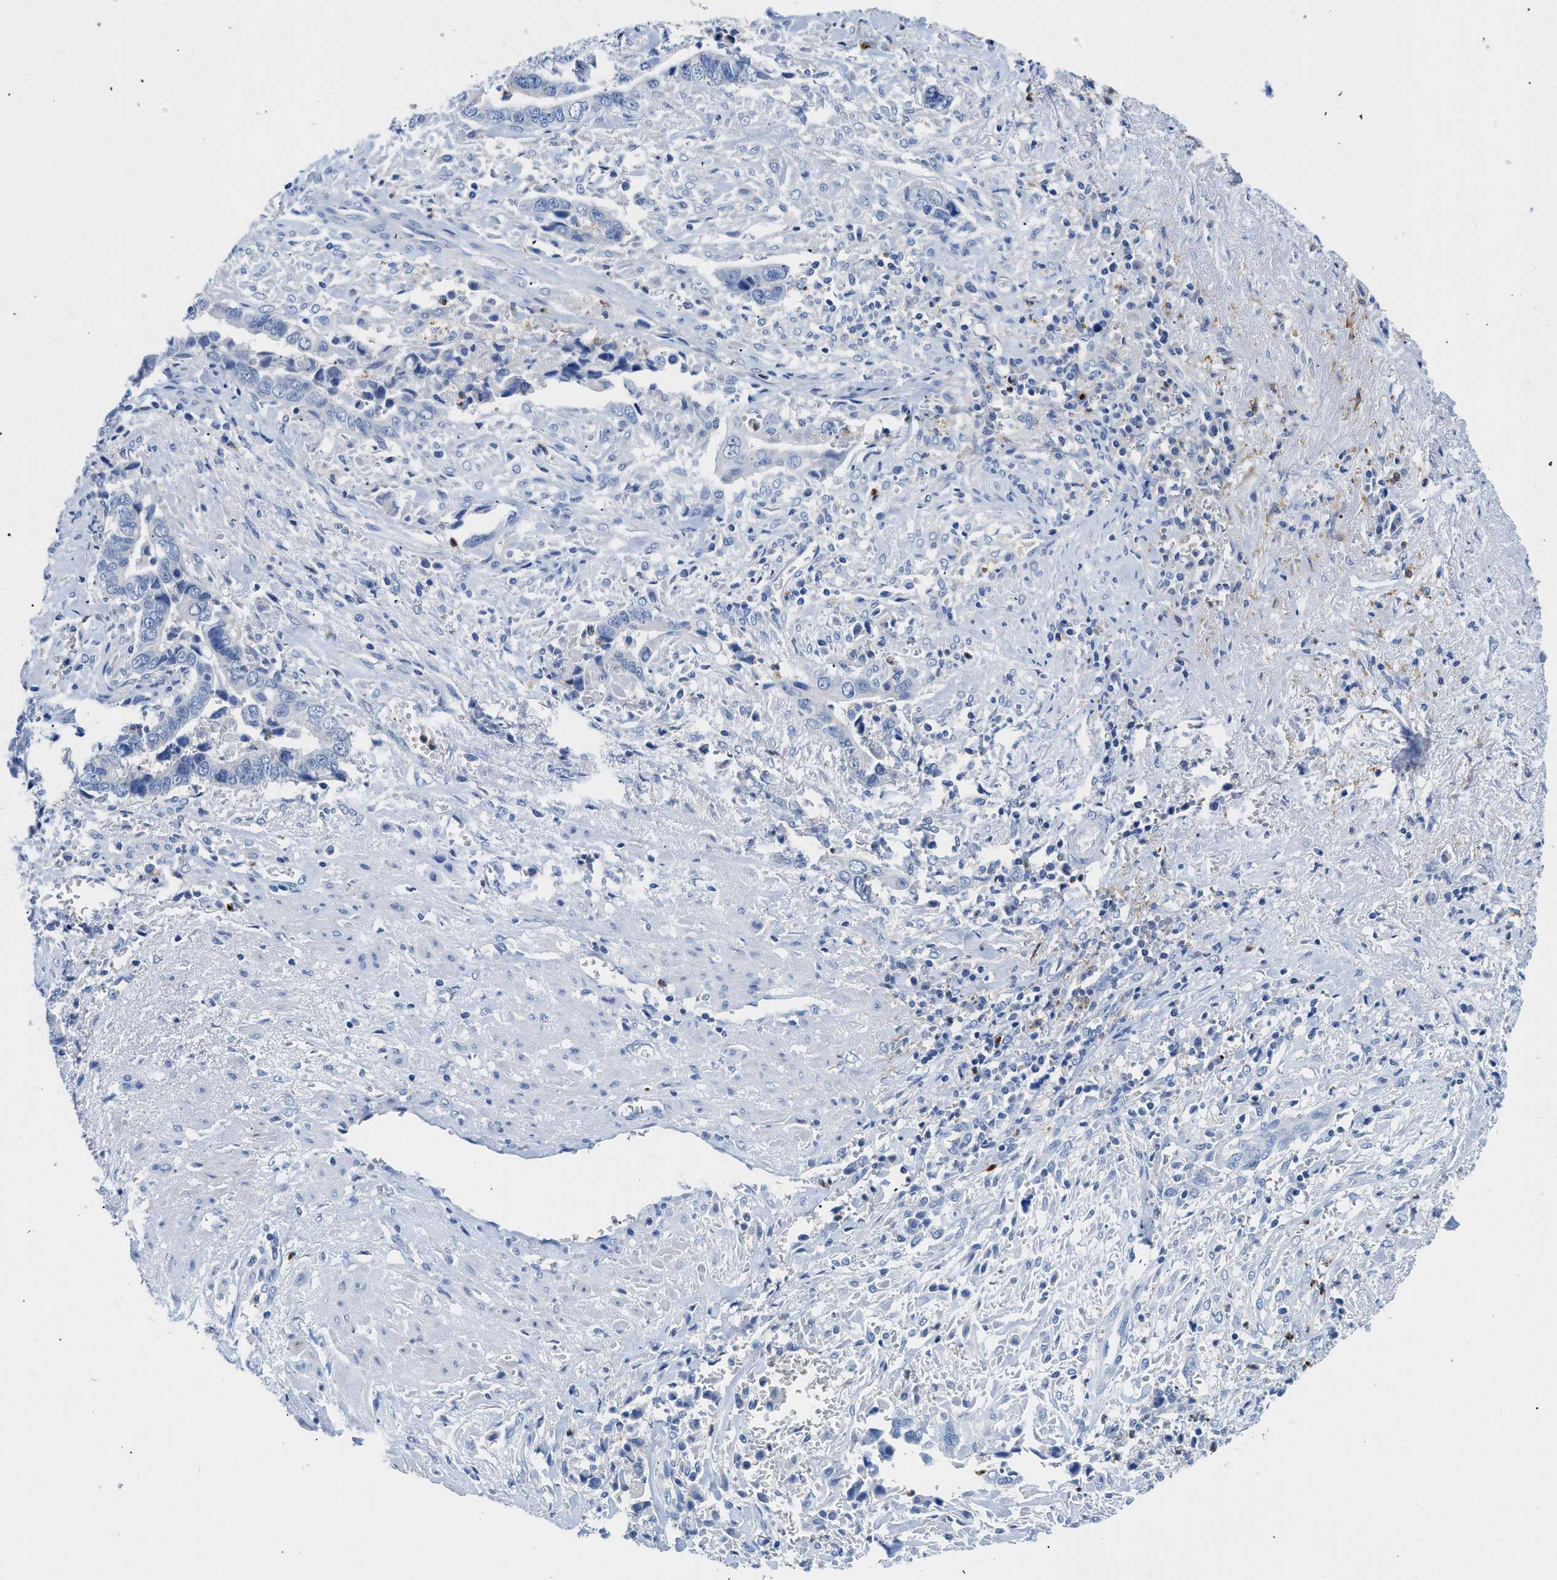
{"staining": {"intensity": "negative", "quantity": "none", "location": "none"}, "tissue": "liver cancer", "cell_type": "Tumor cells", "image_type": "cancer", "snomed": [{"axis": "morphology", "description": "Cholangiocarcinoma"}, {"axis": "topography", "description": "Liver"}], "caption": "Tumor cells show no significant positivity in cholangiocarcinoma (liver).", "gene": "NEB", "patient": {"sex": "female", "age": 79}}